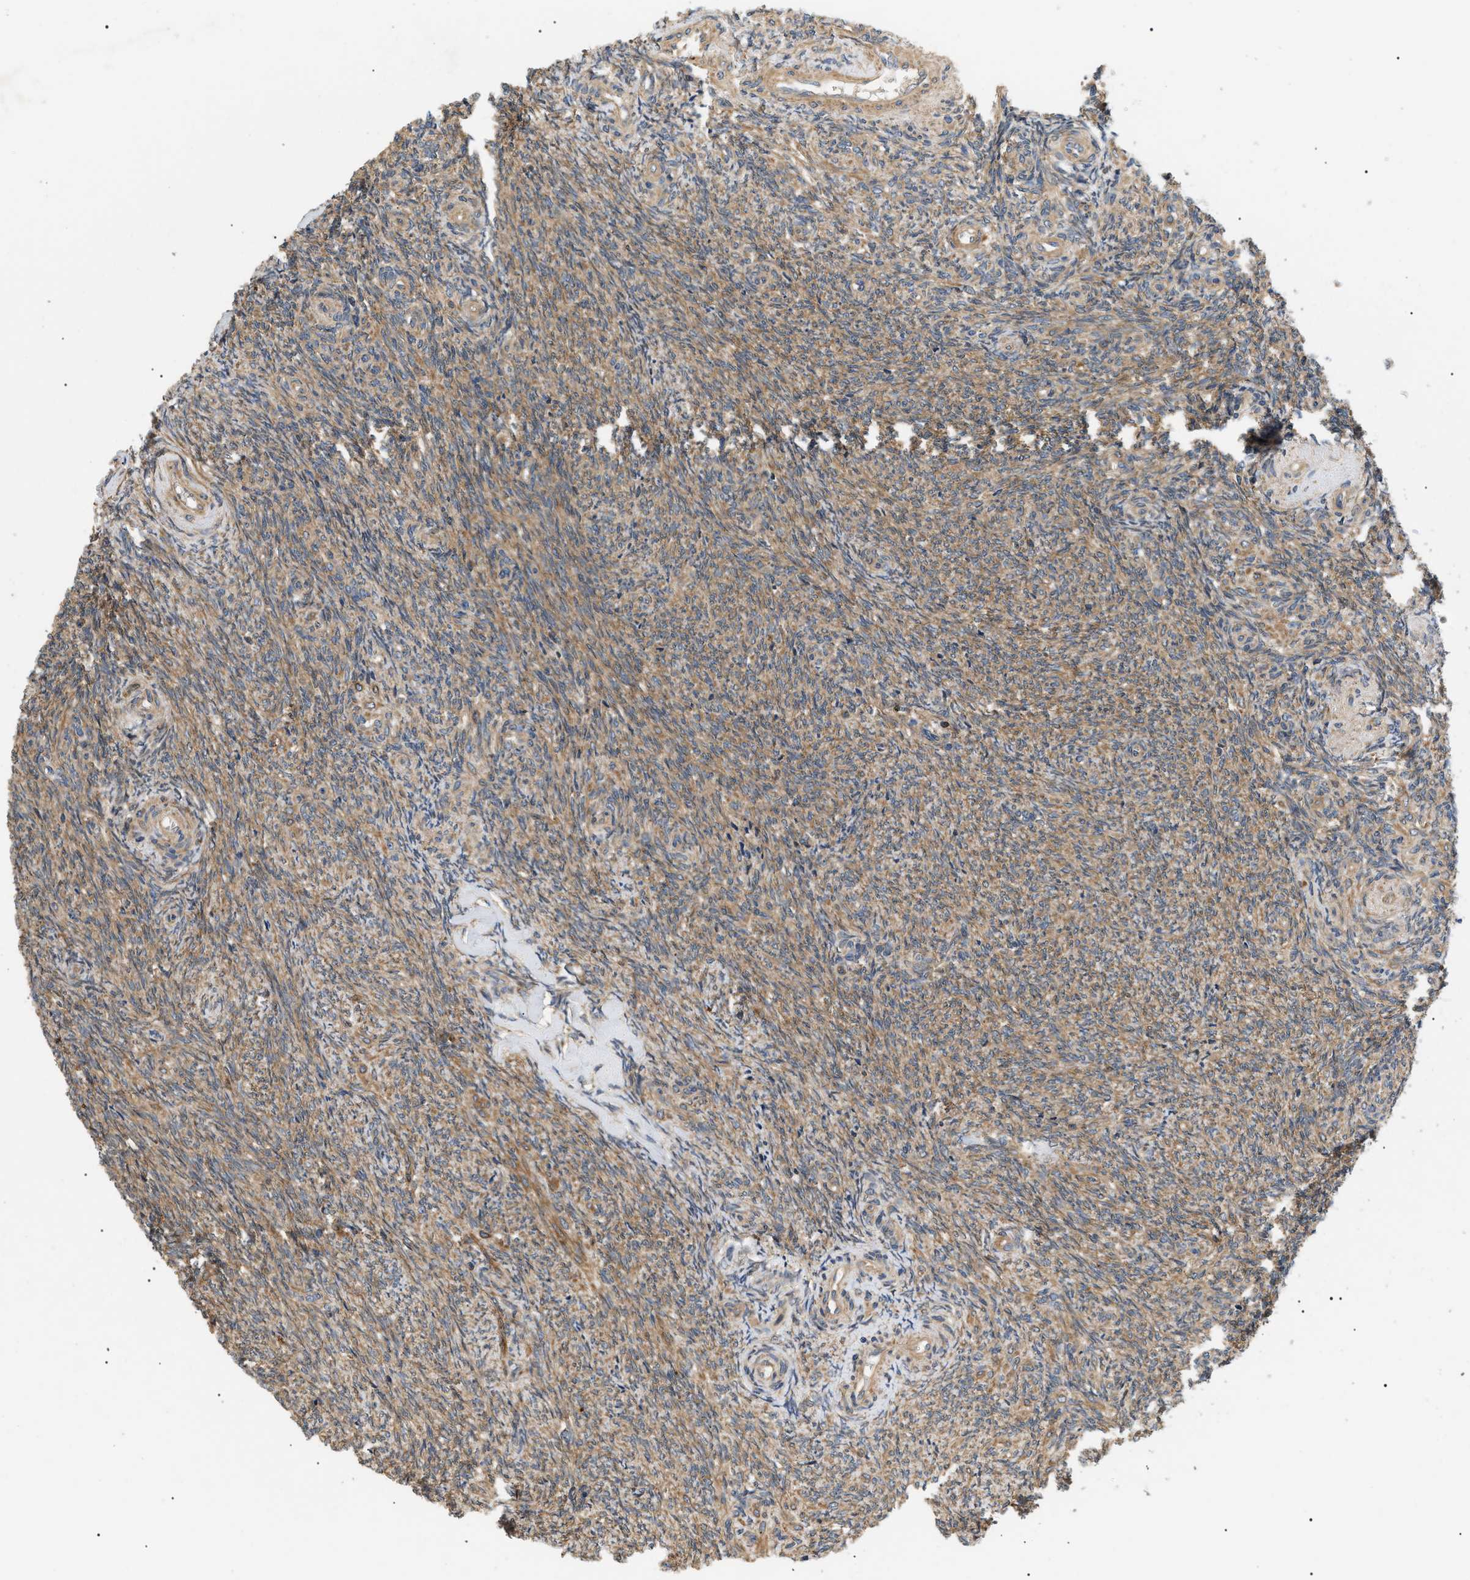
{"staining": {"intensity": "moderate", "quantity": ">75%", "location": "cytoplasmic/membranous"}, "tissue": "ovary", "cell_type": "Follicle cells", "image_type": "normal", "snomed": [{"axis": "morphology", "description": "Normal tissue, NOS"}, {"axis": "topography", "description": "Ovary"}], "caption": "Normal ovary was stained to show a protein in brown. There is medium levels of moderate cytoplasmic/membranous staining in approximately >75% of follicle cells. The protein is stained brown, and the nuclei are stained in blue (DAB IHC with brightfield microscopy, high magnification).", "gene": "PPM1B", "patient": {"sex": "female", "age": 41}}